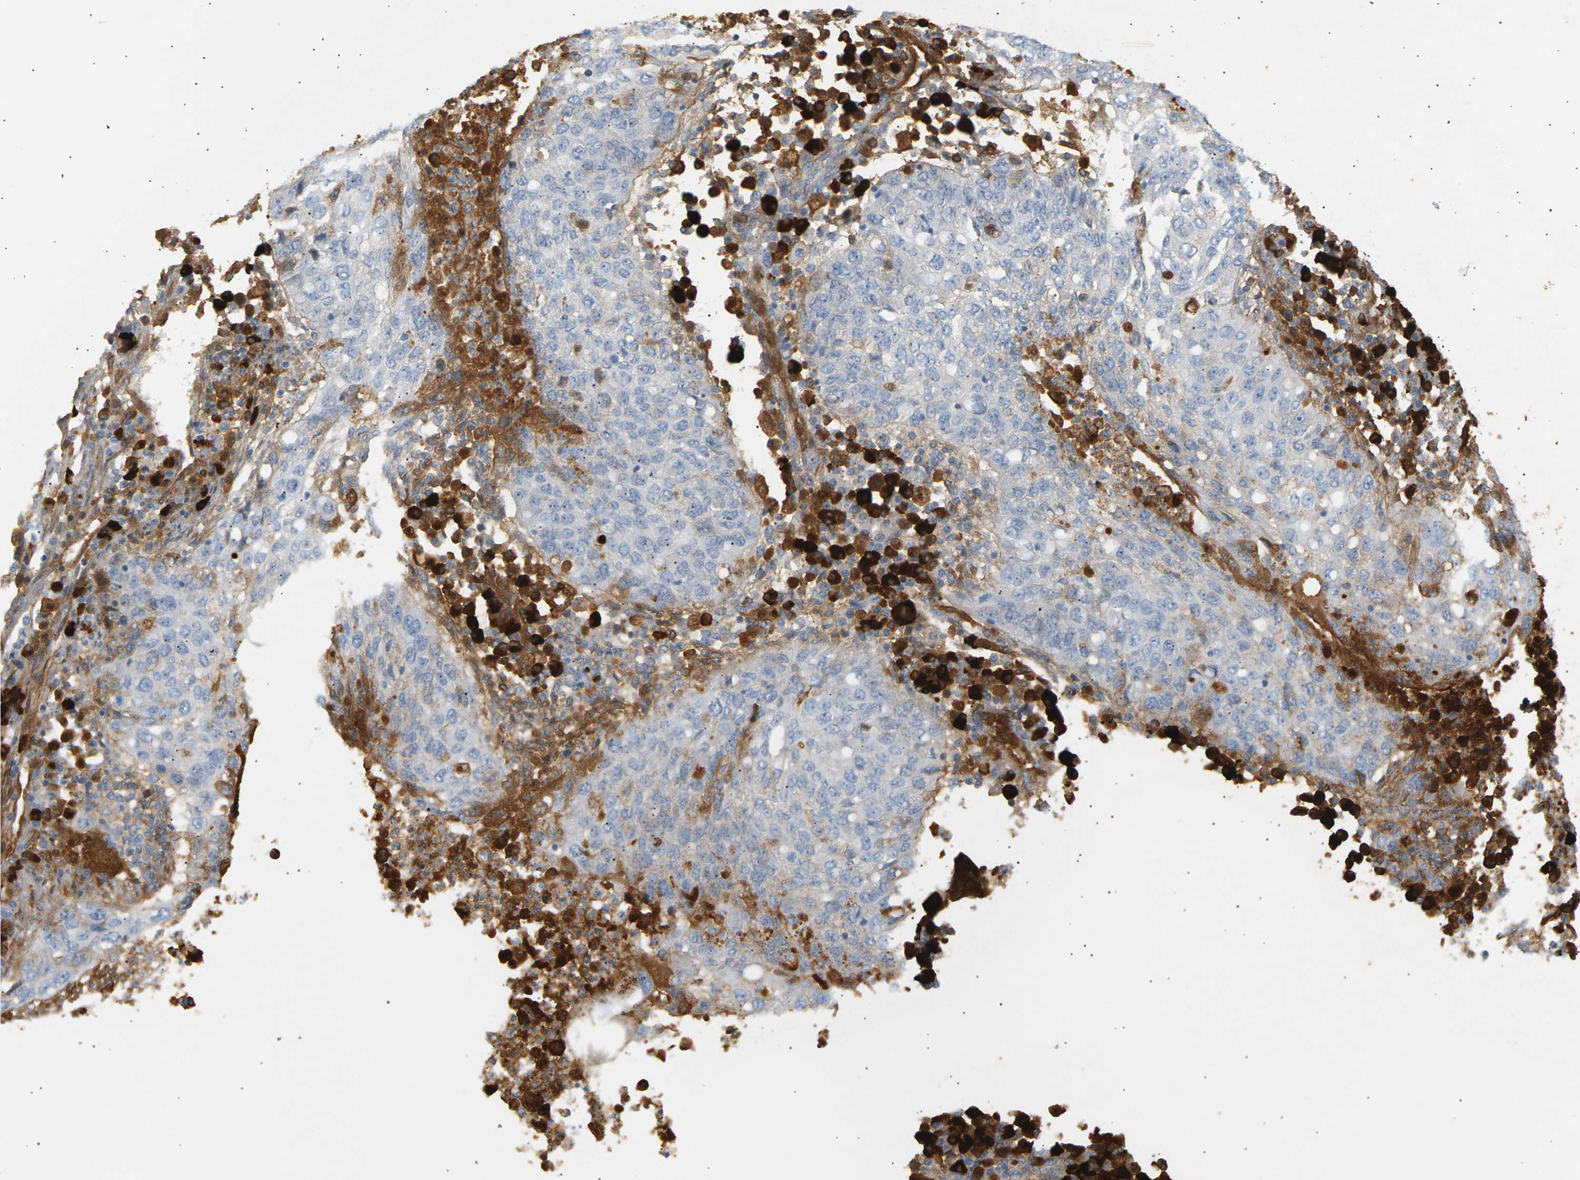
{"staining": {"intensity": "negative", "quantity": "none", "location": "none"}, "tissue": "lung cancer", "cell_type": "Tumor cells", "image_type": "cancer", "snomed": [{"axis": "morphology", "description": "Squamous cell carcinoma, NOS"}, {"axis": "topography", "description": "Lung"}], "caption": "Image shows no significant protein positivity in tumor cells of squamous cell carcinoma (lung). (DAB (3,3'-diaminobenzidine) IHC visualized using brightfield microscopy, high magnification).", "gene": "IGLC3", "patient": {"sex": "female", "age": 63}}